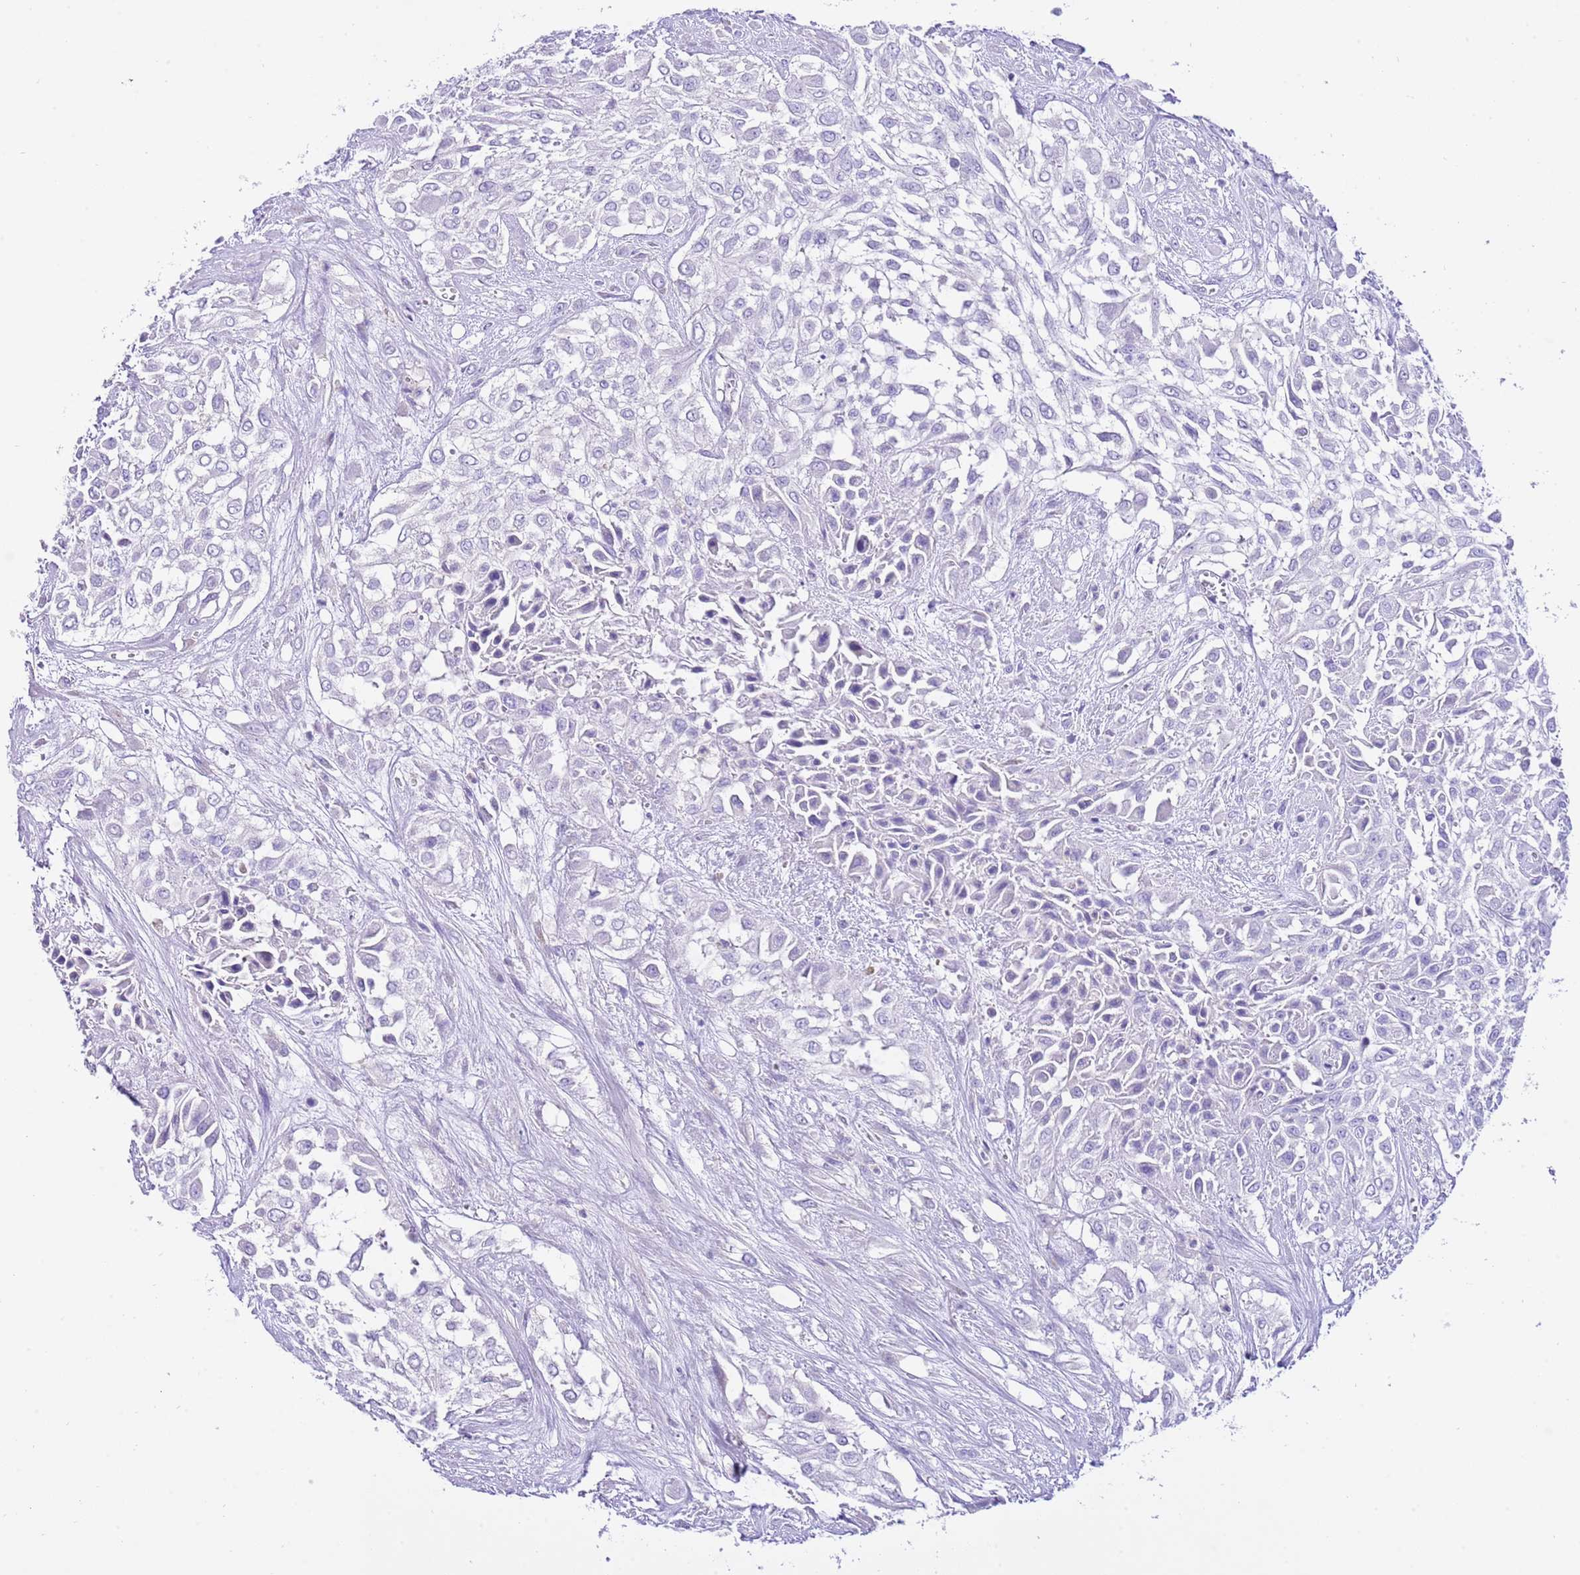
{"staining": {"intensity": "negative", "quantity": "none", "location": "none"}, "tissue": "urothelial cancer", "cell_type": "Tumor cells", "image_type": "cancer", "snomed": [{"axis": "morphology", "description": "Urothelial carcinoma, High grade"}, {"axis": "topography", "description": "Urinary bladder"}], "caption": "This is a histopathology image of IHC staining of urothelial carcinoma (high-grade), which shows no positivity in tumor cells. (DAB immunohistochemistry (IHC), high magnification).", "gene": "BHLHA15", "patient": {"sex": "male", "age": 57}}